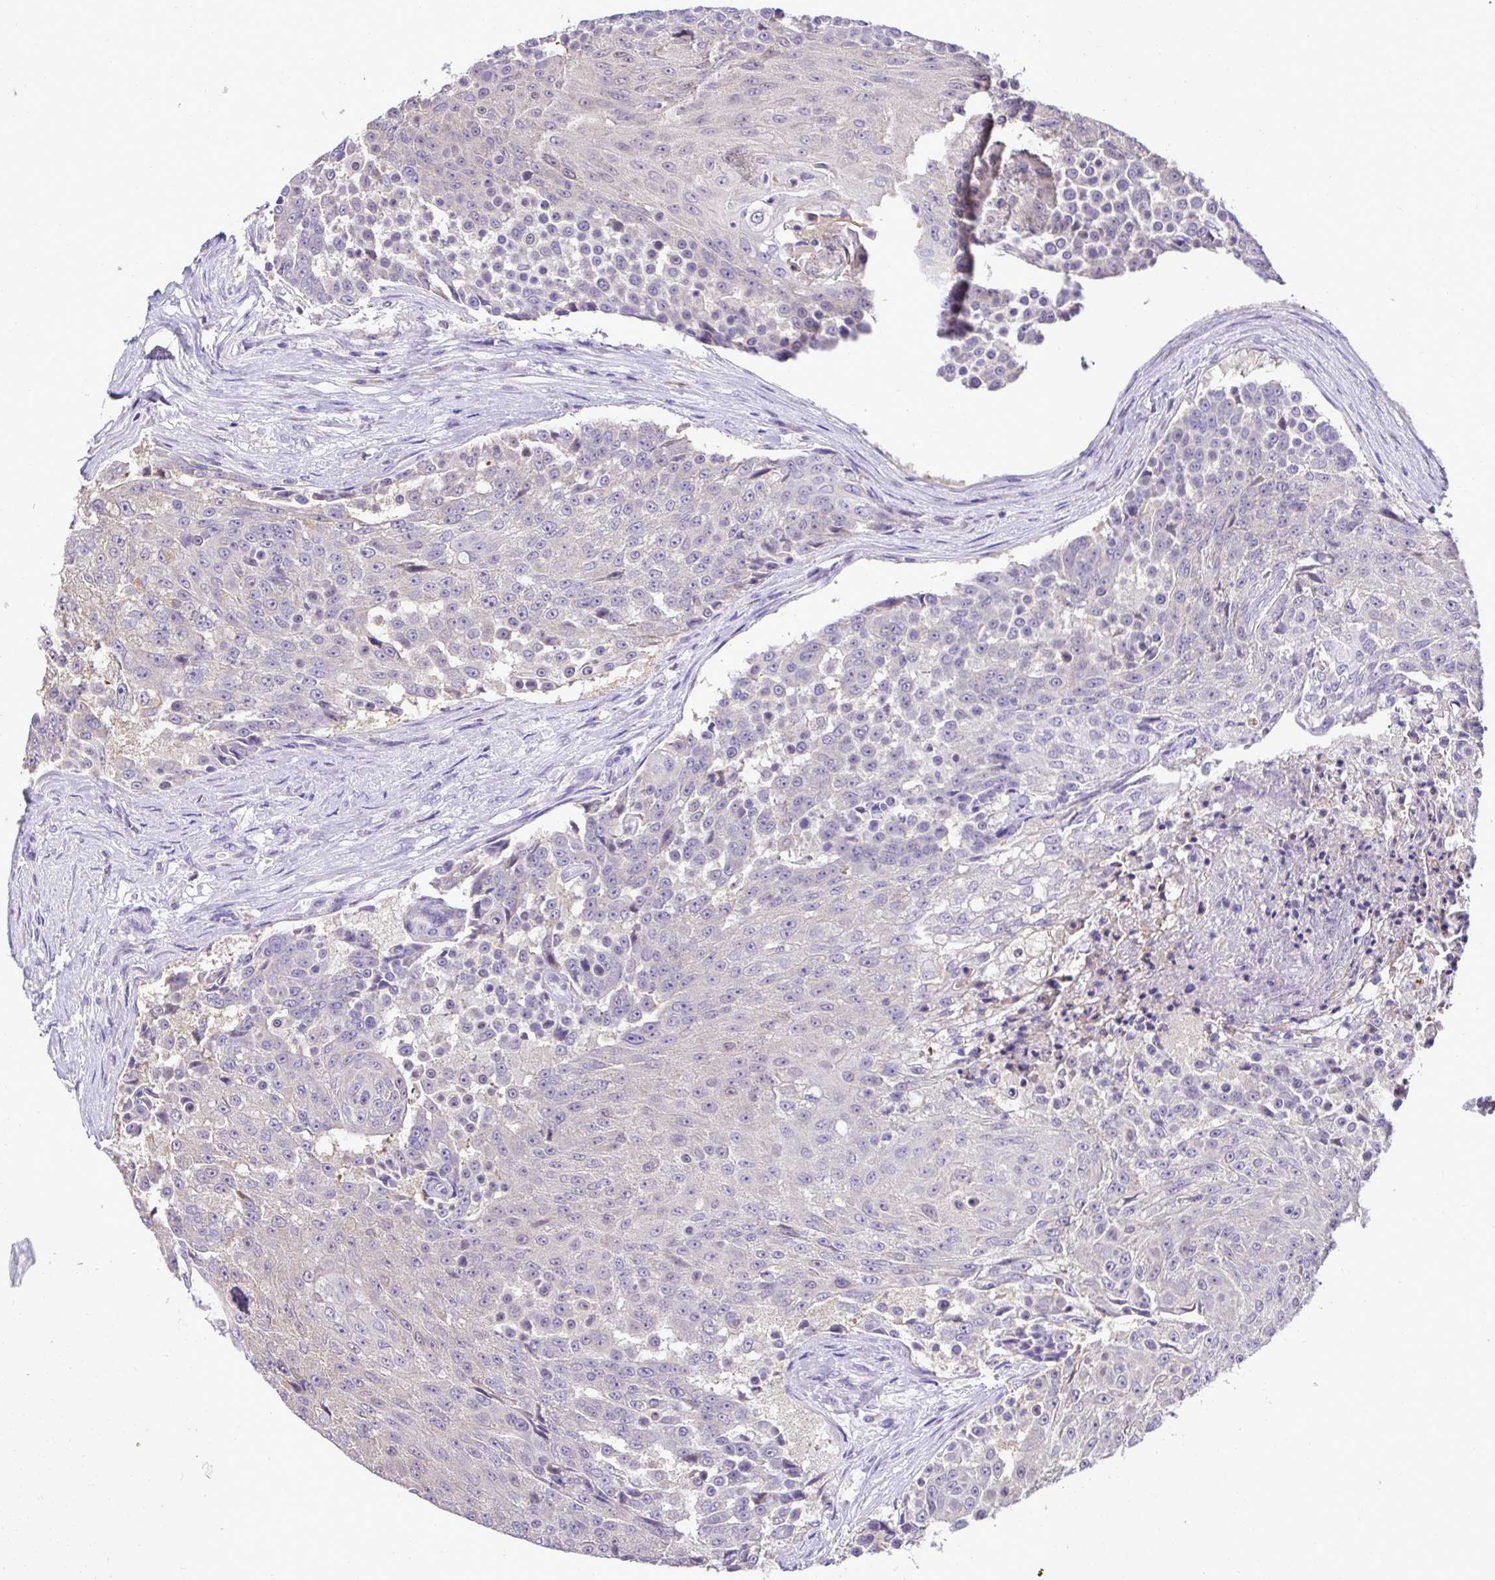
{"staining": {"intensity": "negative", "quantity": "none", "location": "none"}, "tissue": "urothelial cancer", "cell_type": "Tumor cells", "image_type": "cancer", "snomed": [{"axis": "morphology", "description": "Urothelial carcinoma, High grade"}, {"axis": "topography", "description": "Urinary bladder"}], "caption": "The image displays no significant staining in tumor cells of high-grade urothelial carcinoma.", "gene": "ST8SIA2", "patient": {"sex": "female", "age": 63}}